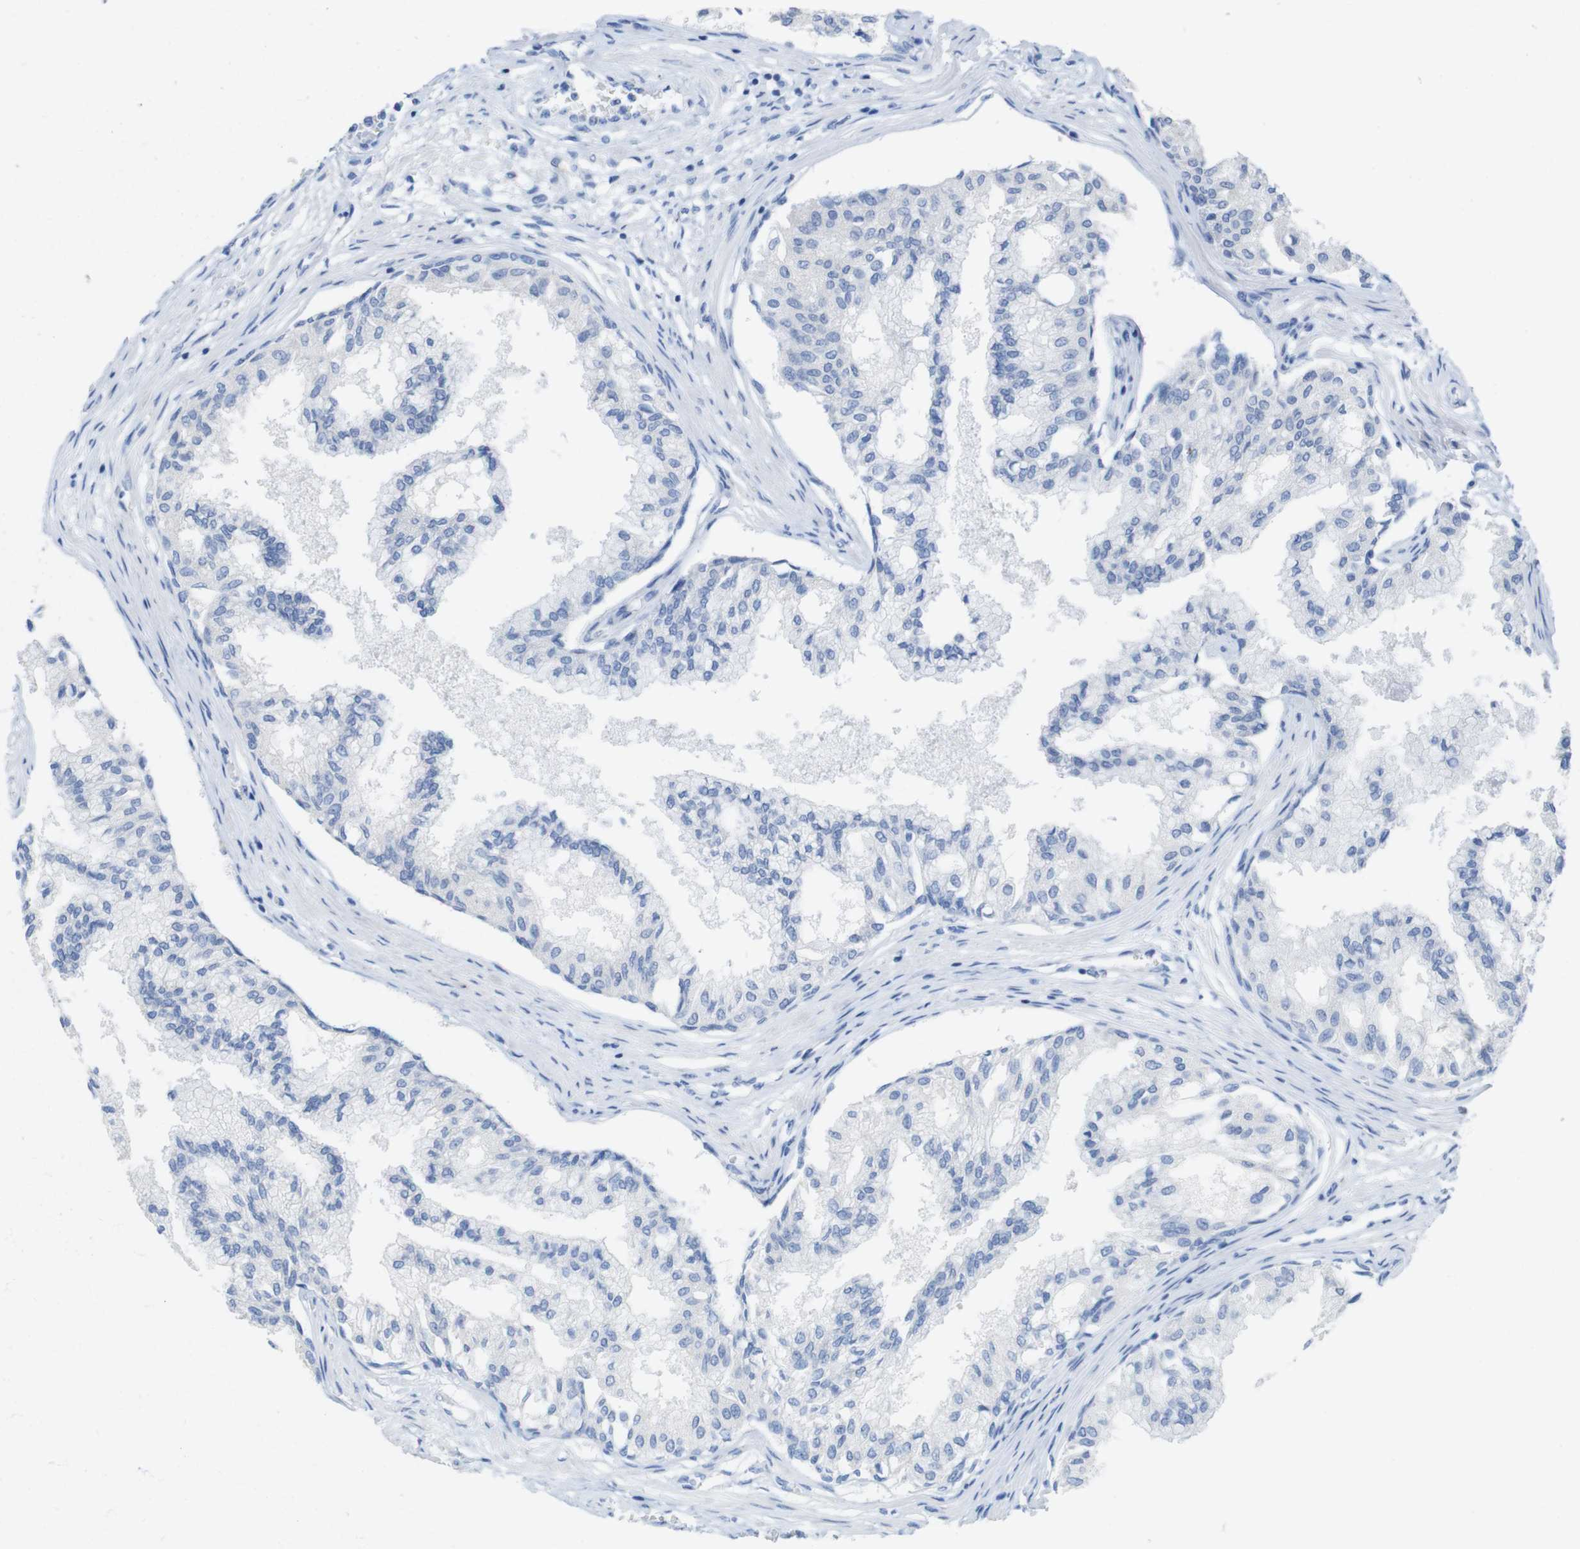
{"staining": {"intensity": "negative", "quantity": "none", "location": "none"}, "tissue": "prostate", "cell_type": "Glandular cells", "image_type": "normal", "snomed": [{"axis": "morphology", "description": "Normal tissue, NOS"}, {"axis": "topography", "description": "Prostate"}, {"axis": "topography", "description": "Seminal veicle"}], "caption": "IHC photomicrograph of normal prostate: human prostate stained with DAB (3,3'-diaminobenzidine) shows no significant protein staining in glandular cells. Nuclei are stained in blue.", "gene": "LAG3", "patient": {"sex": "male", "age": 60}}